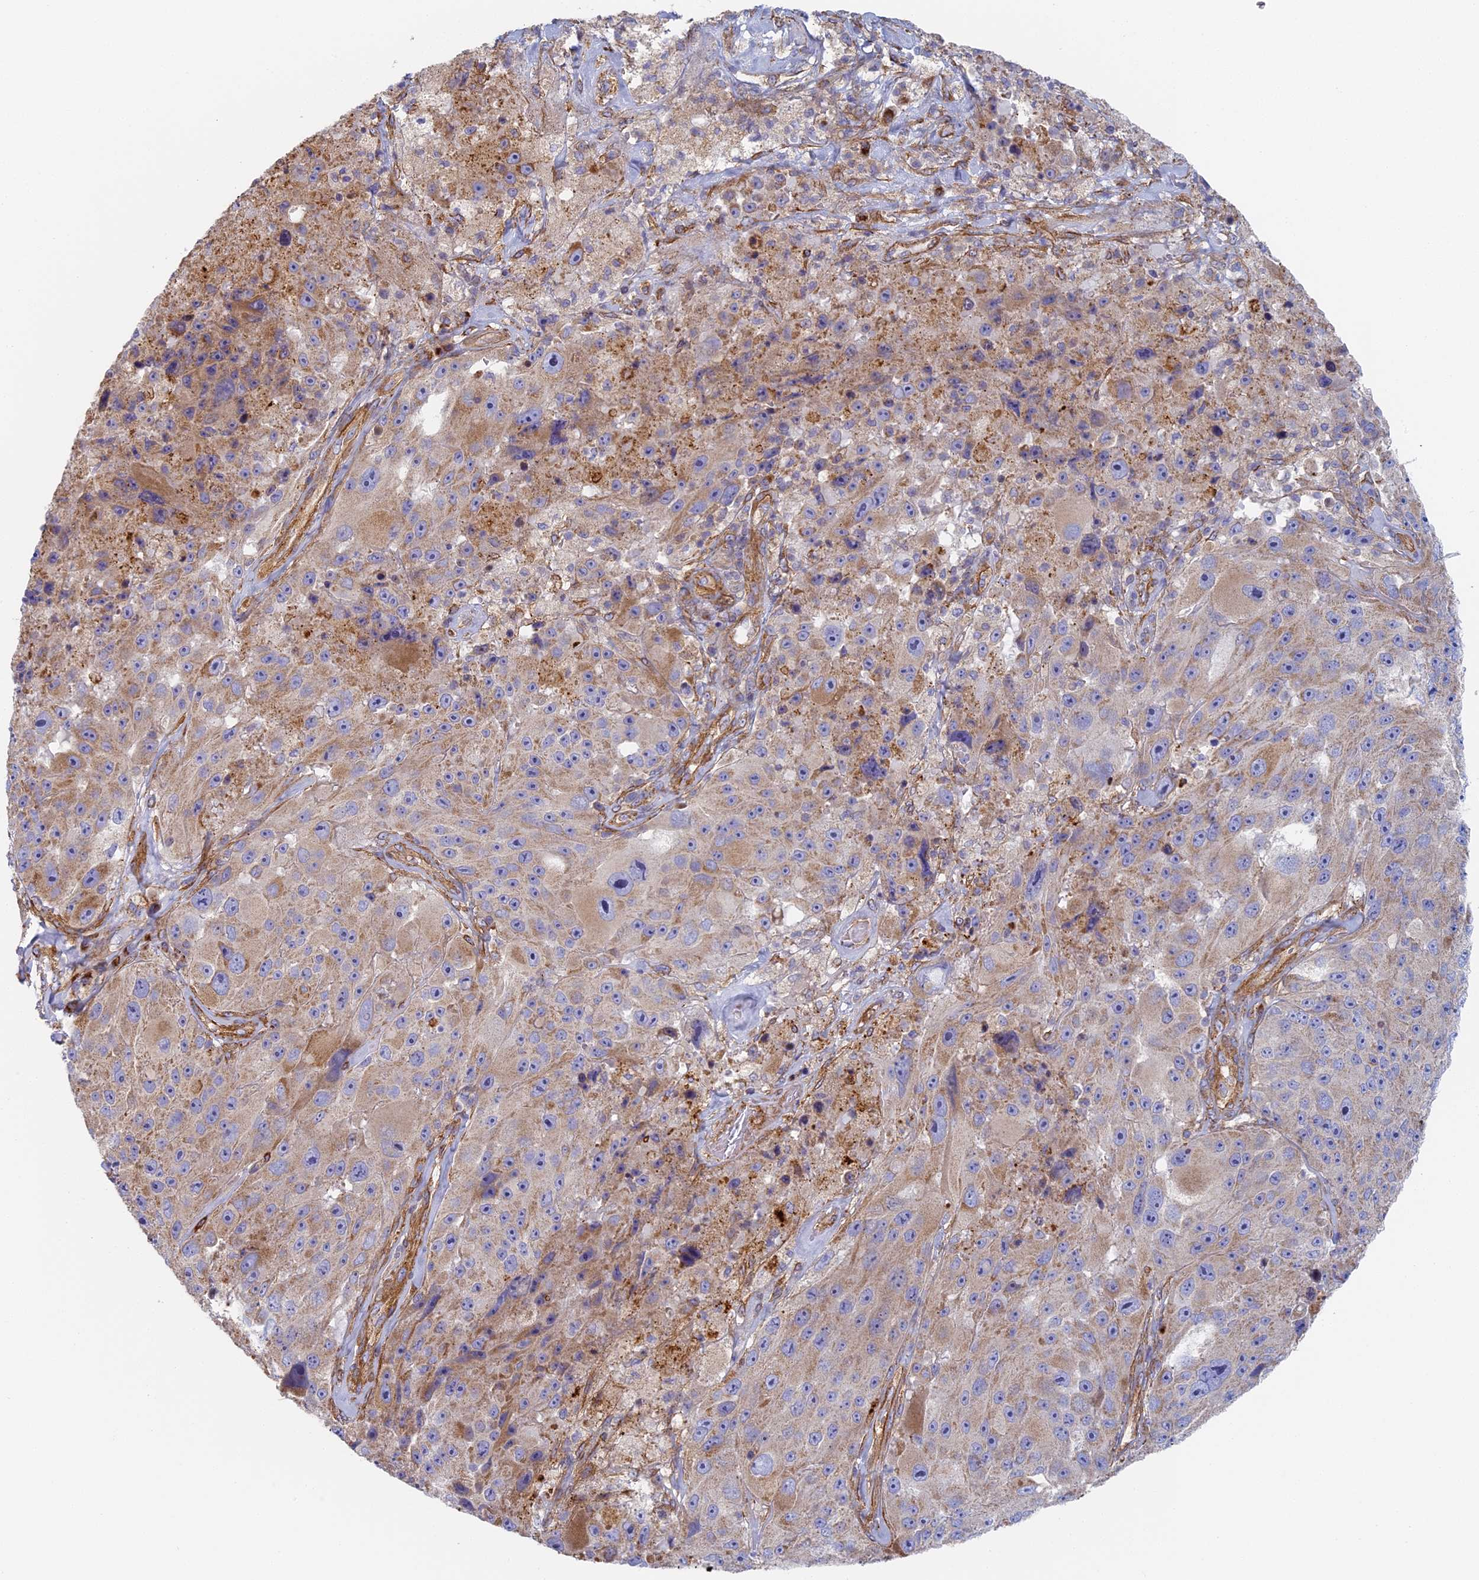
{"staining": {"intensity": "moderate", "quantity": "<25%", "location": "cytoplasmic/membranous"}, "tissue": "melanoma", "cell_type": "Tumor cells", "image_type": "cancer", "snomed": [{"axis": "morphology", "description": "Malignant melanoma, Metastatic site"}, {"axis": "topography", "description": "Lymph node"}], "caption": "Protein expression analysis of melanoma displays moderate cytoplasmic/membranous positivity in about <25% of tumor cells.", "gene": "DDA1", "patient": {"sex": "male", "age": 62}}